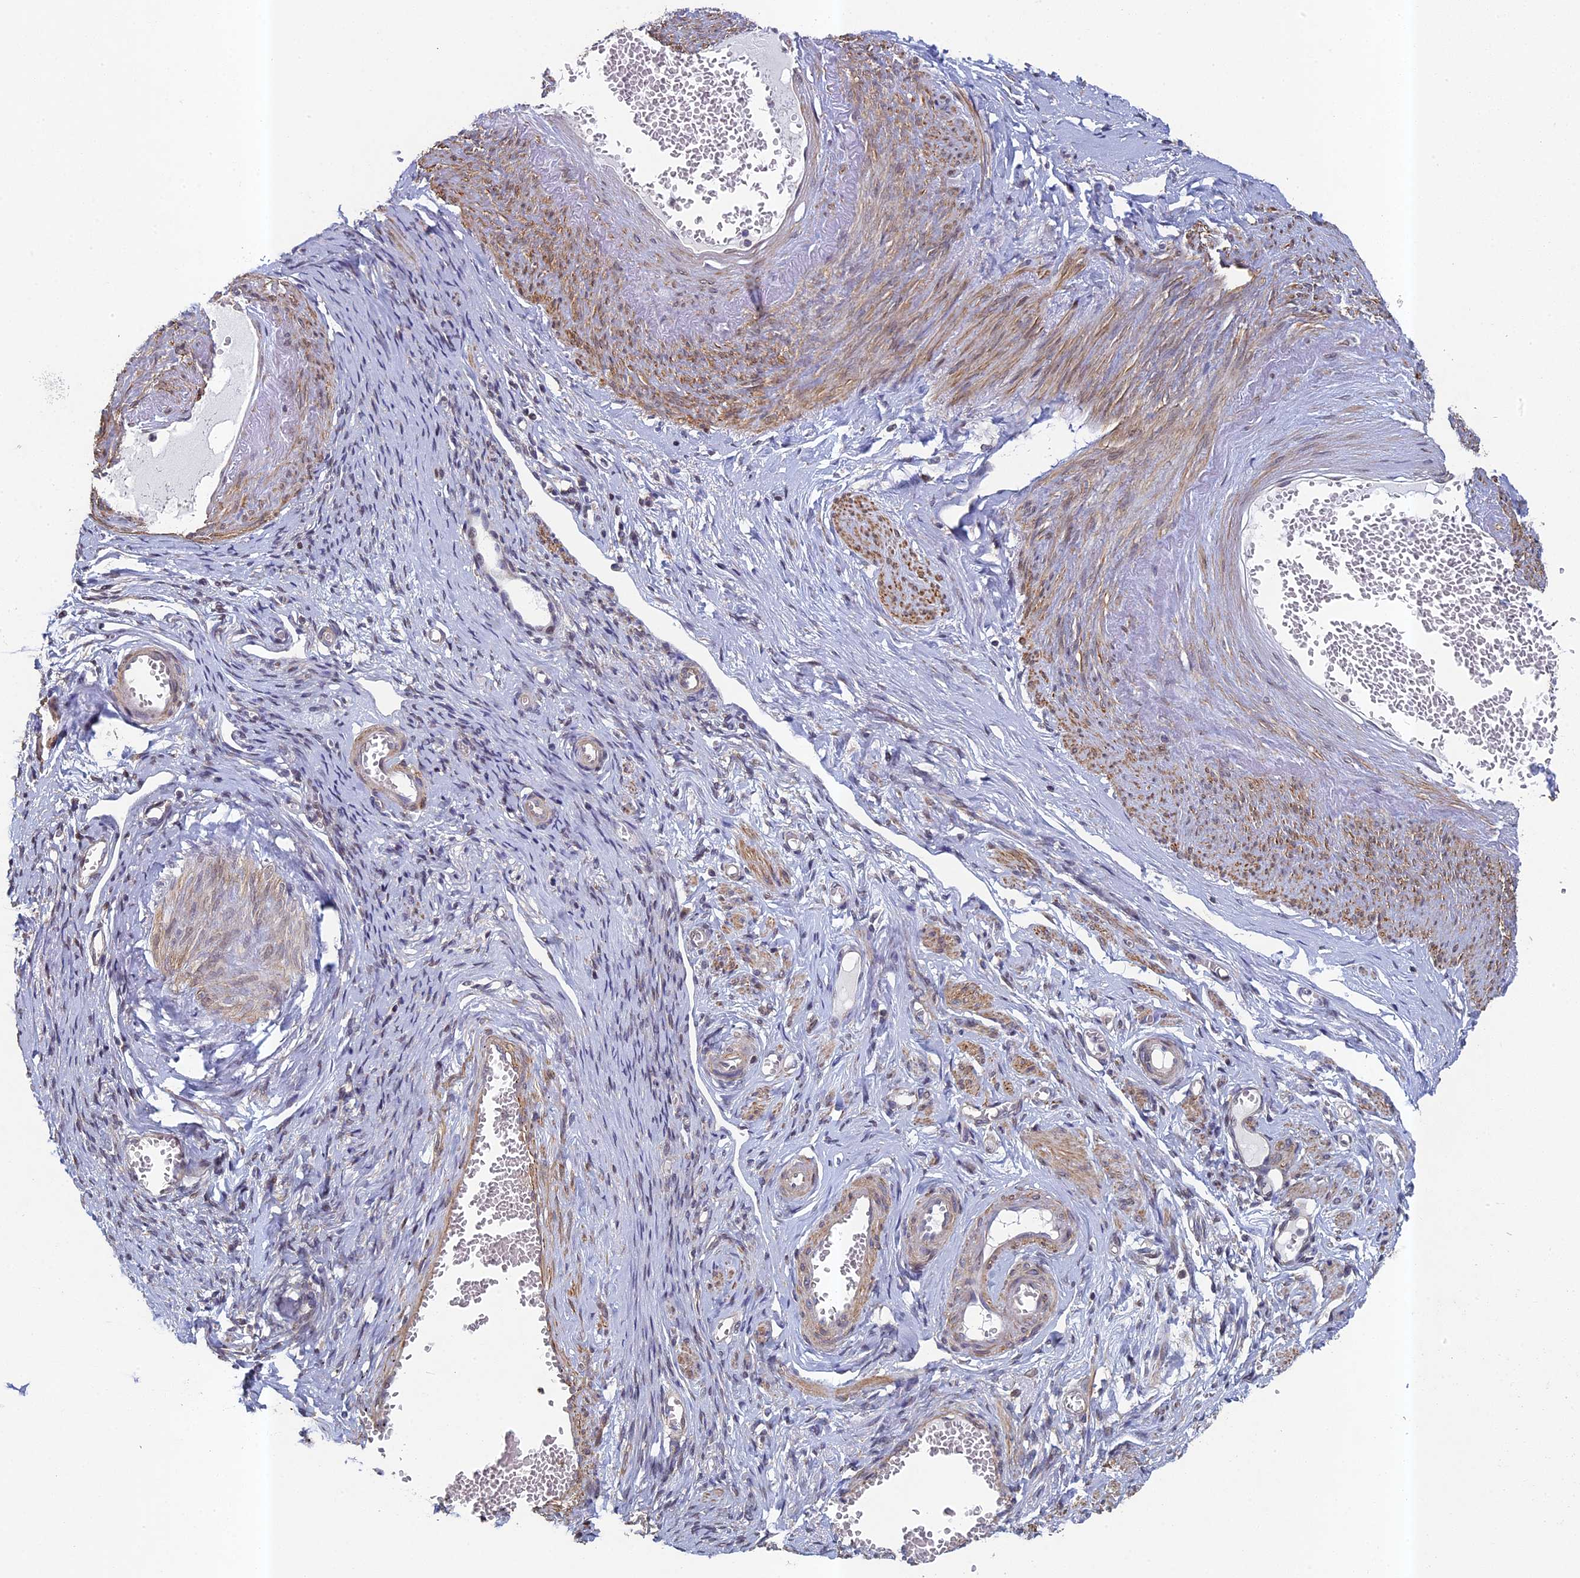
{"staining": {"intensity": "negative", "quantity": "none", "location": "none"}, "tissue": "adipose tissue", "cell_type": "Adipocytes", "image_type": "normal", "snomed": [{"axis": "morphology", "description": "Normal tissue, NOS"}, {"axis": "topography", "description": "Vascular tissue"}, {"axis": "topography", "description": "Fallopian tube"}, {"axis": "topography", "description": "Ovary"}], "caption": "Adipocytes are negative for brown protein staining in unremarkable adipose tissue. (DAB immunohistochemistry (IHC) visualized using brightfield microscopy, high magnification).", "gene": "DIXDC1", "patient": {"sex": "female", "age": 67}}